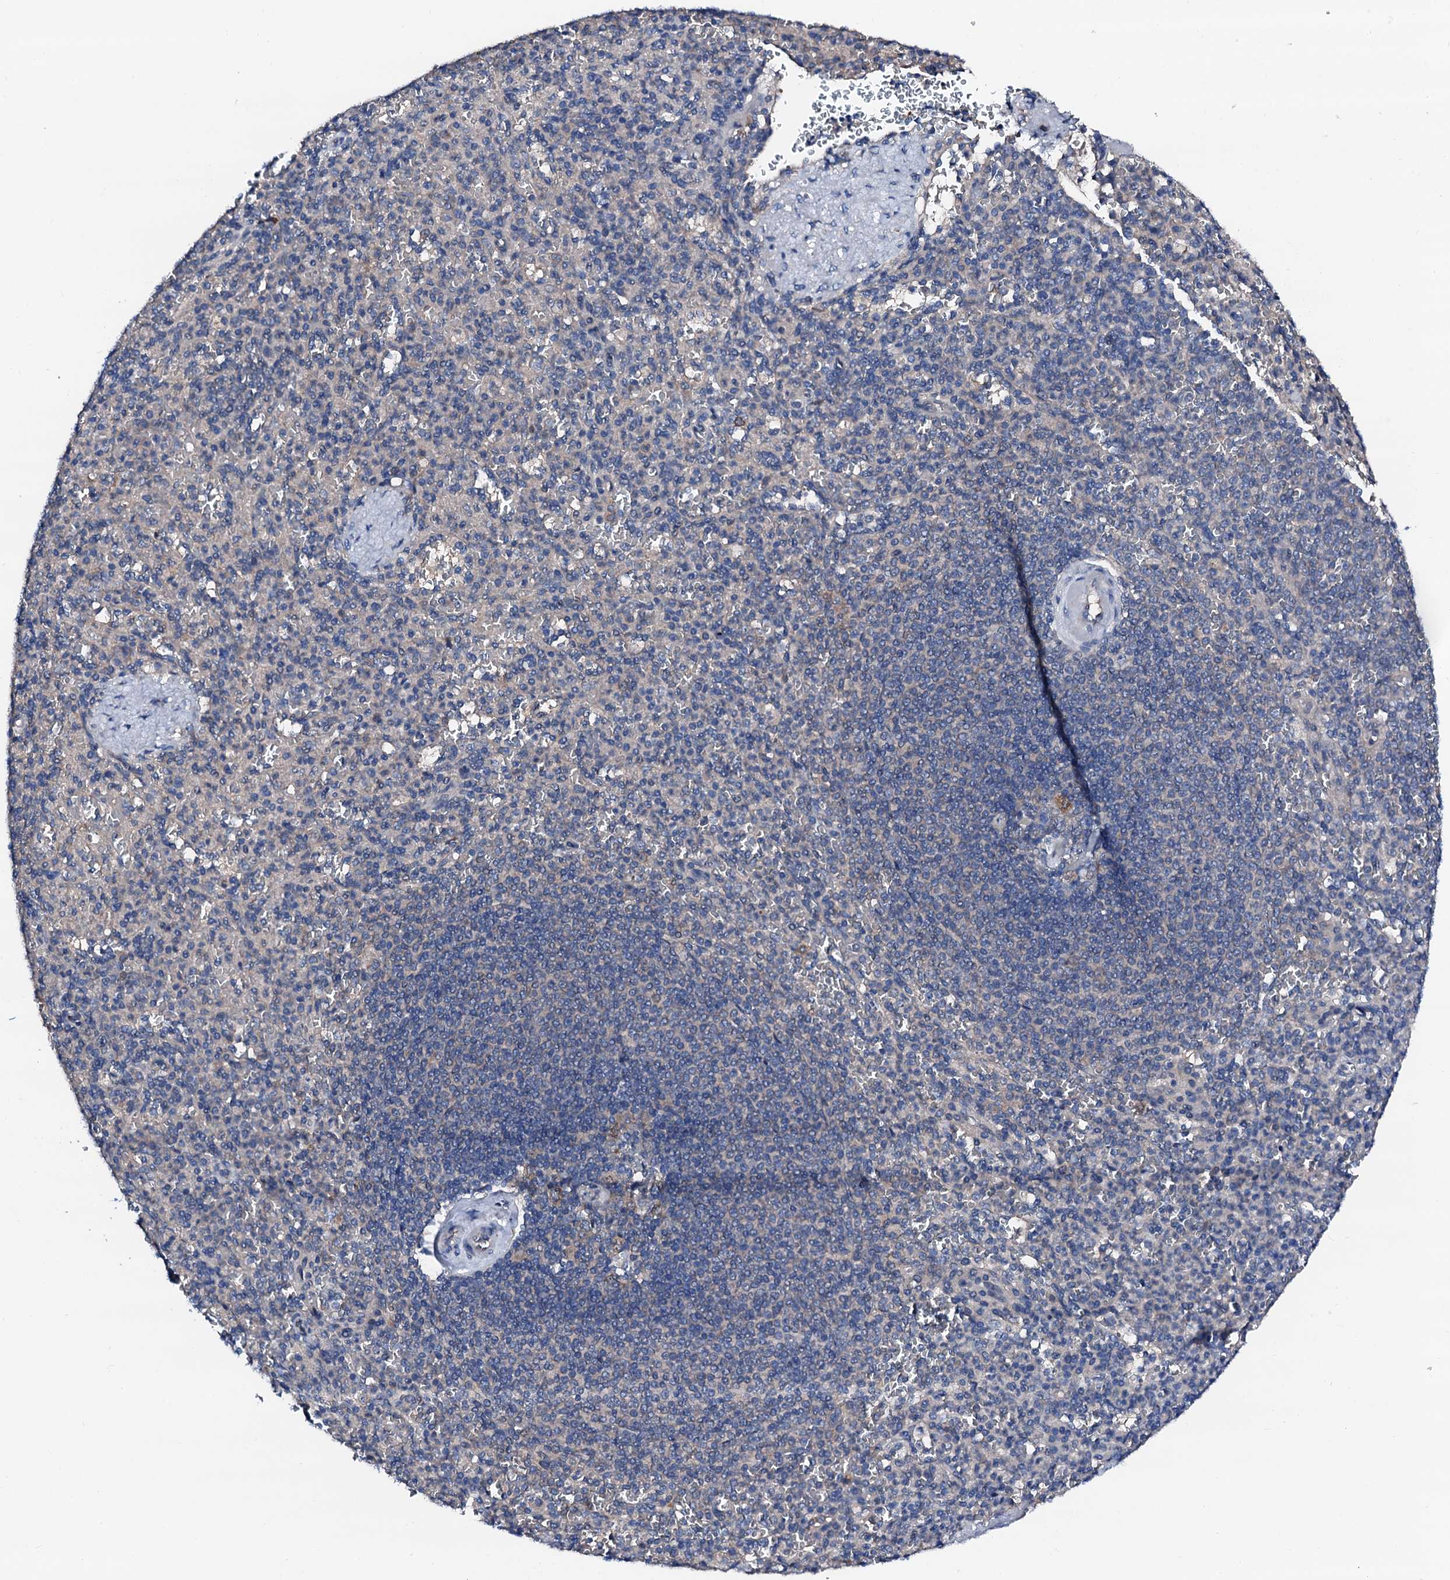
{"staining": {"intensity": "negative", "quantity": "none", "location": "none"}, "tissue": "spleen", "cell_type": "Cells in red pulp", "image_type": "normal", "snomed": [{"axis": "morphology", "description": "Normal tissue, NOS"}, {"axis": "topography", "description": "Spleen"}], "caption": "This micrograph is of unremarkable spleen stained with immunohistochemistry to label a protein in brown with the nuclei are counter-stained blue. There is no staining in cells in red pulp. The staining is performed using DAB brown chromogen with nuclei counter-stained in using hematoxylin.", "gene": "TRAFD1", "patient": {"sex": "female", "age": 74}}